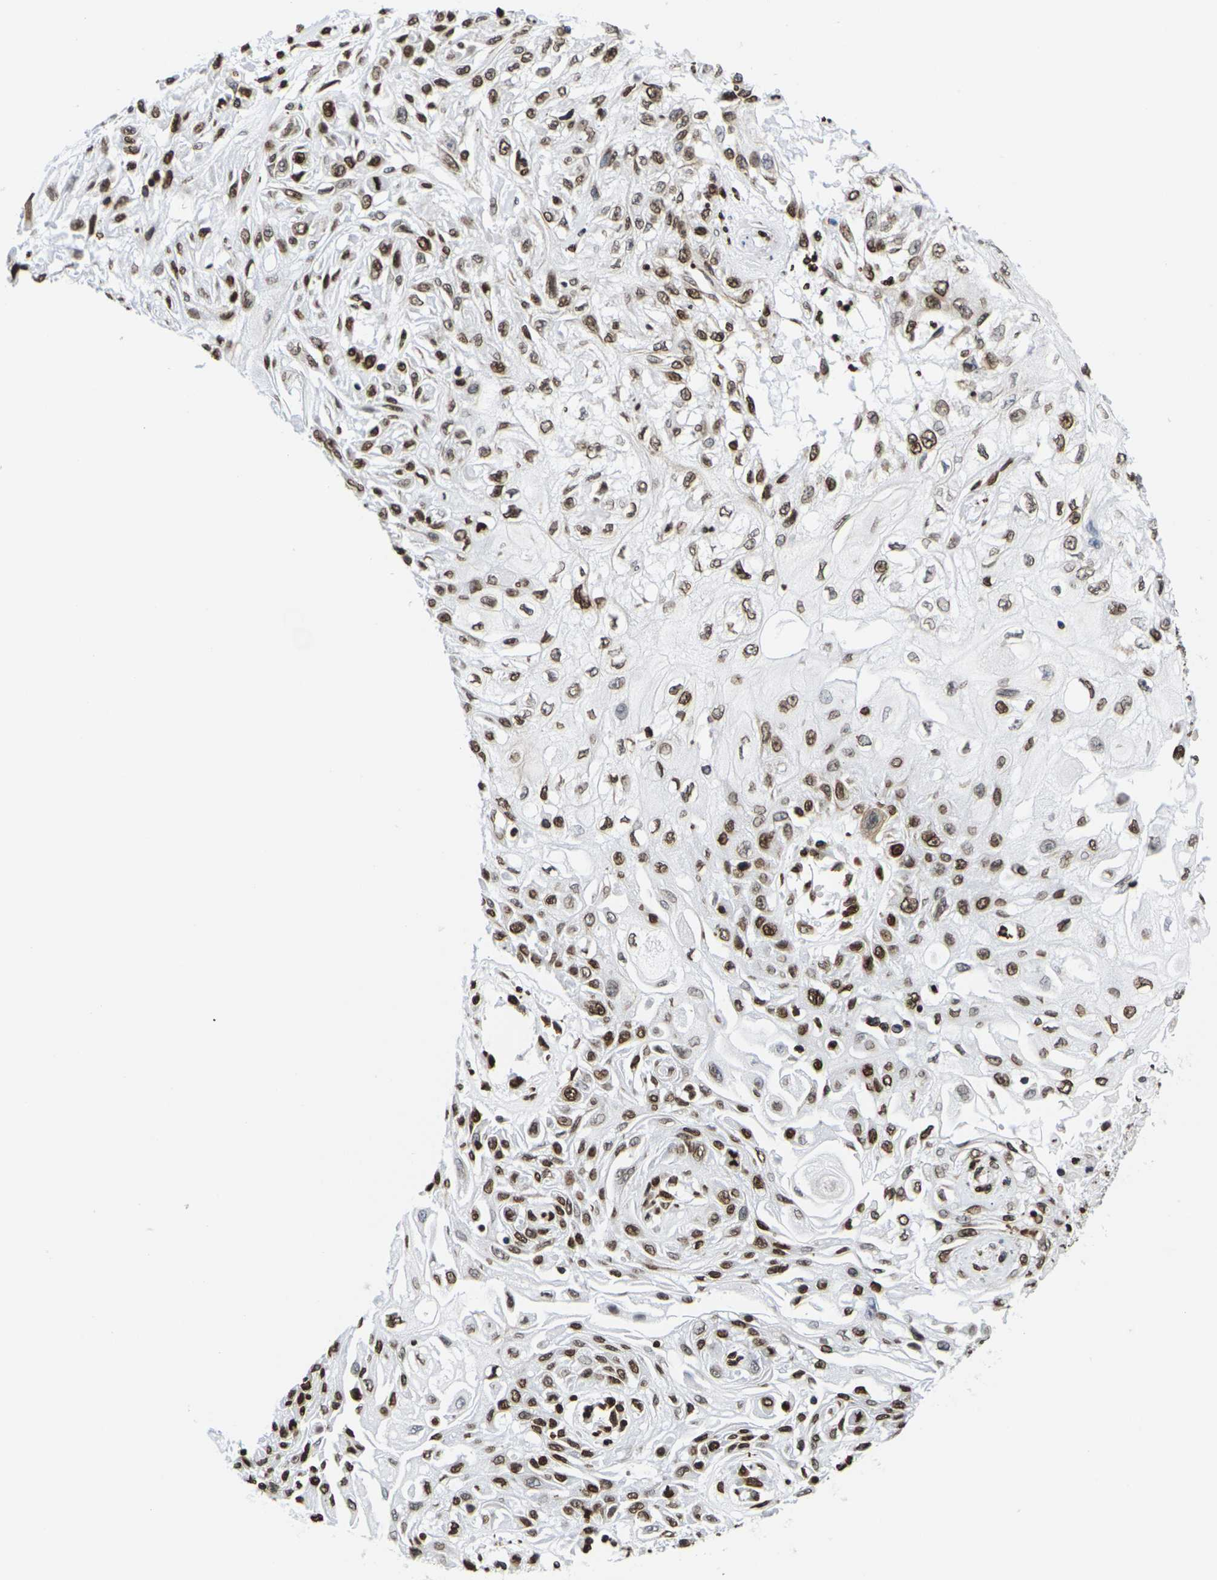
{"staining": {"intensity": "strong", "quantity": ">75%", "location": "cytoplasmic/membranous,nuclear"}, "tissue": "skin cancer", "cell_type": "Tumor cells", "image_type": "cancer", "snomed": [{"axis": "morphology", "description": "Squamous cell carcinoma, NOS"}, {"axis": "topography", "description": "Skin"}], "caption": "Human skin squamous cell carcinoma stained with a protein marker demonstrates strong staining in tumor cells.", "gene": "H2AC21", "patient": {"sex": "male", "age": 75}}